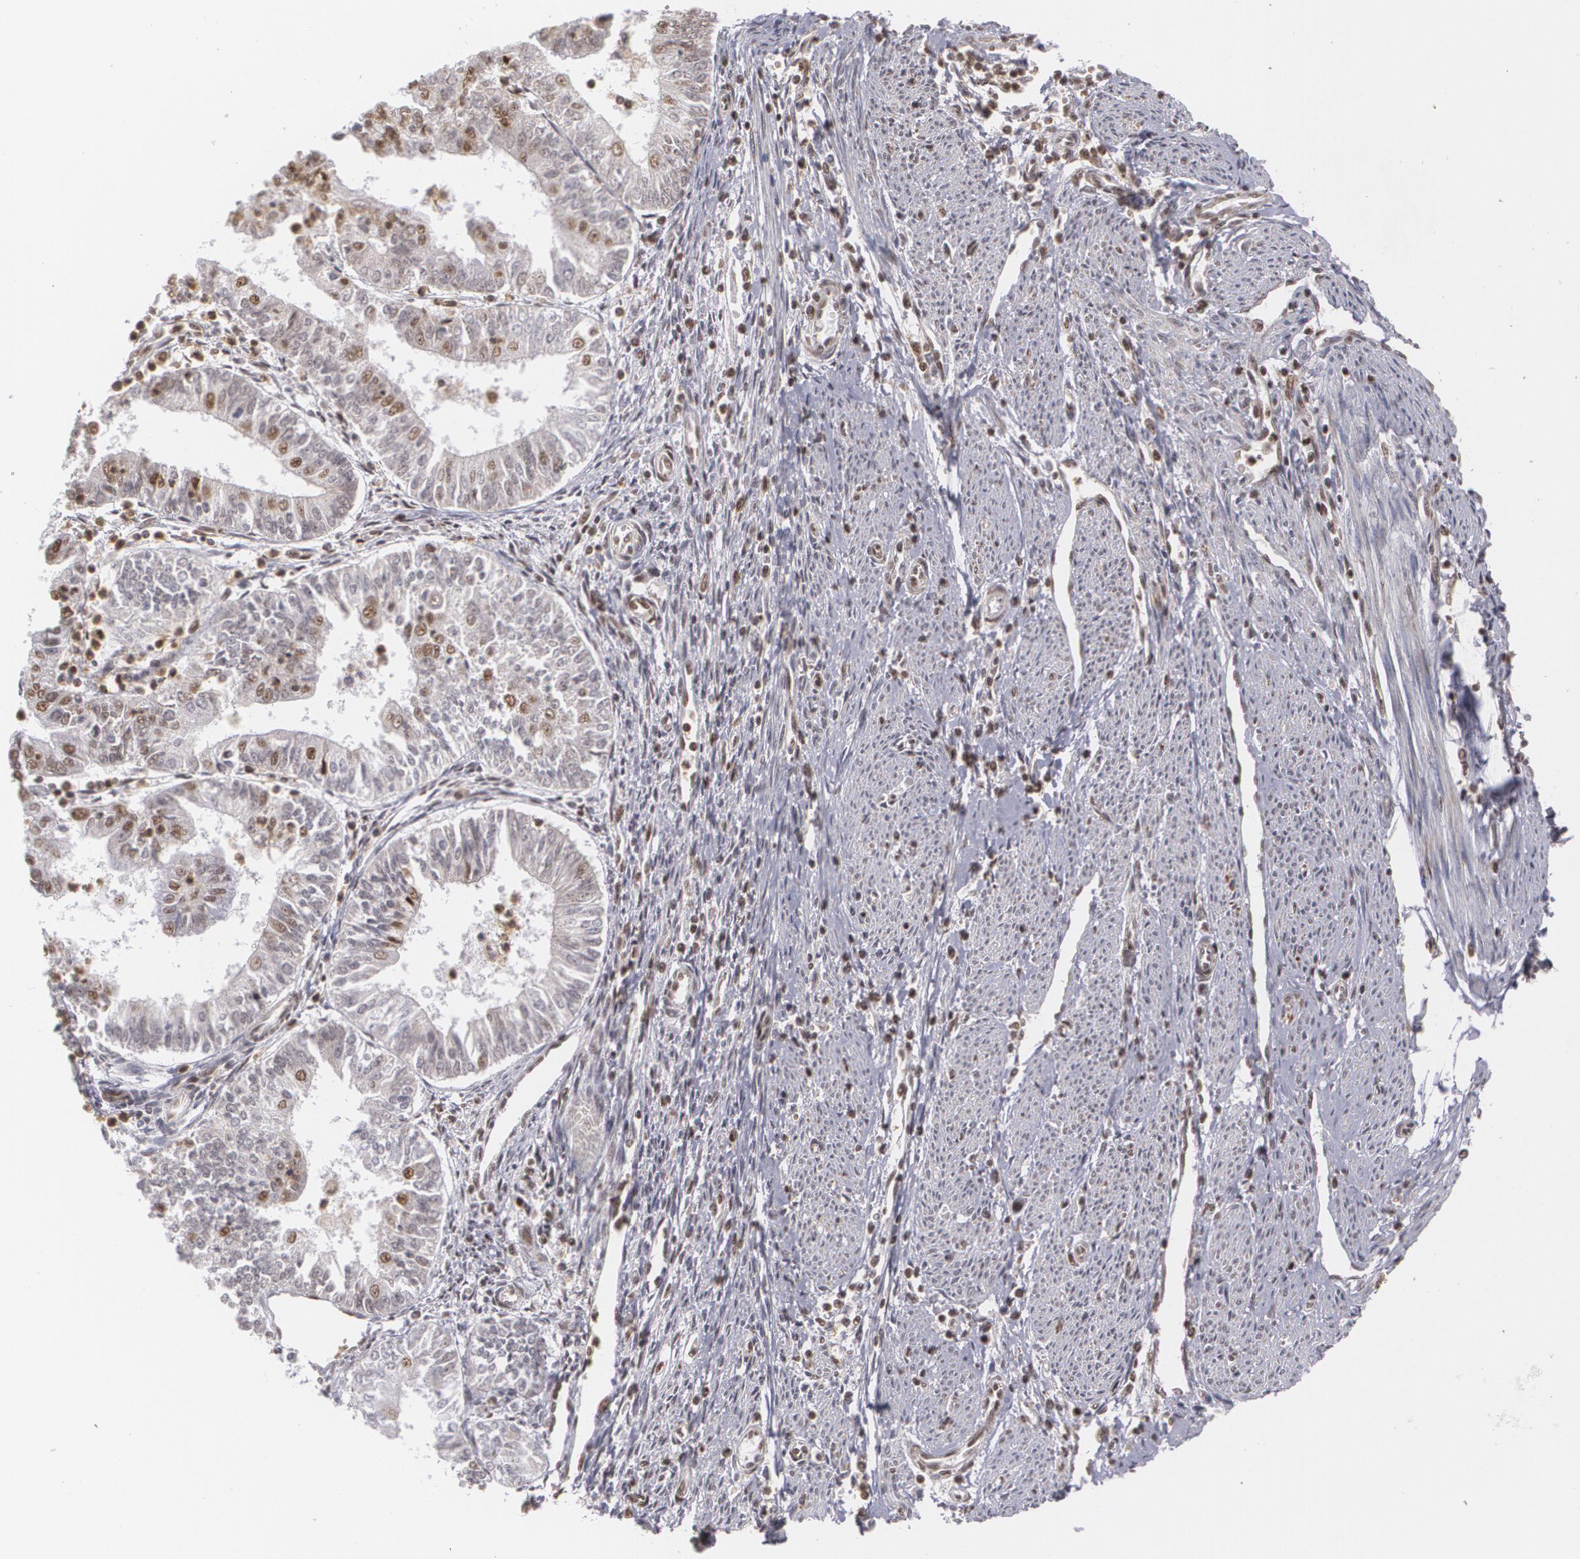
{"staining": {"intensity": "moderate", "quantity": "<25%", "location": "nuclear"}, "tissue": "endometrial cancer", "cell_type": "Tumor cells", "image_type": "cancer", "snomed": [{"axis": "morphology", "description": "Adenocarcinoma, NOS"}, {"axis": "topography", "description": "Endometrium"}], "caption": "Approximately <25% of tumor cells in human adenocarcinoma (endometrial) display moderate nuclear protein staining as visualized by brown immunohistochemical staining.", "gene": "MXD1", "patient": {"sex": "female", "age": 75}}